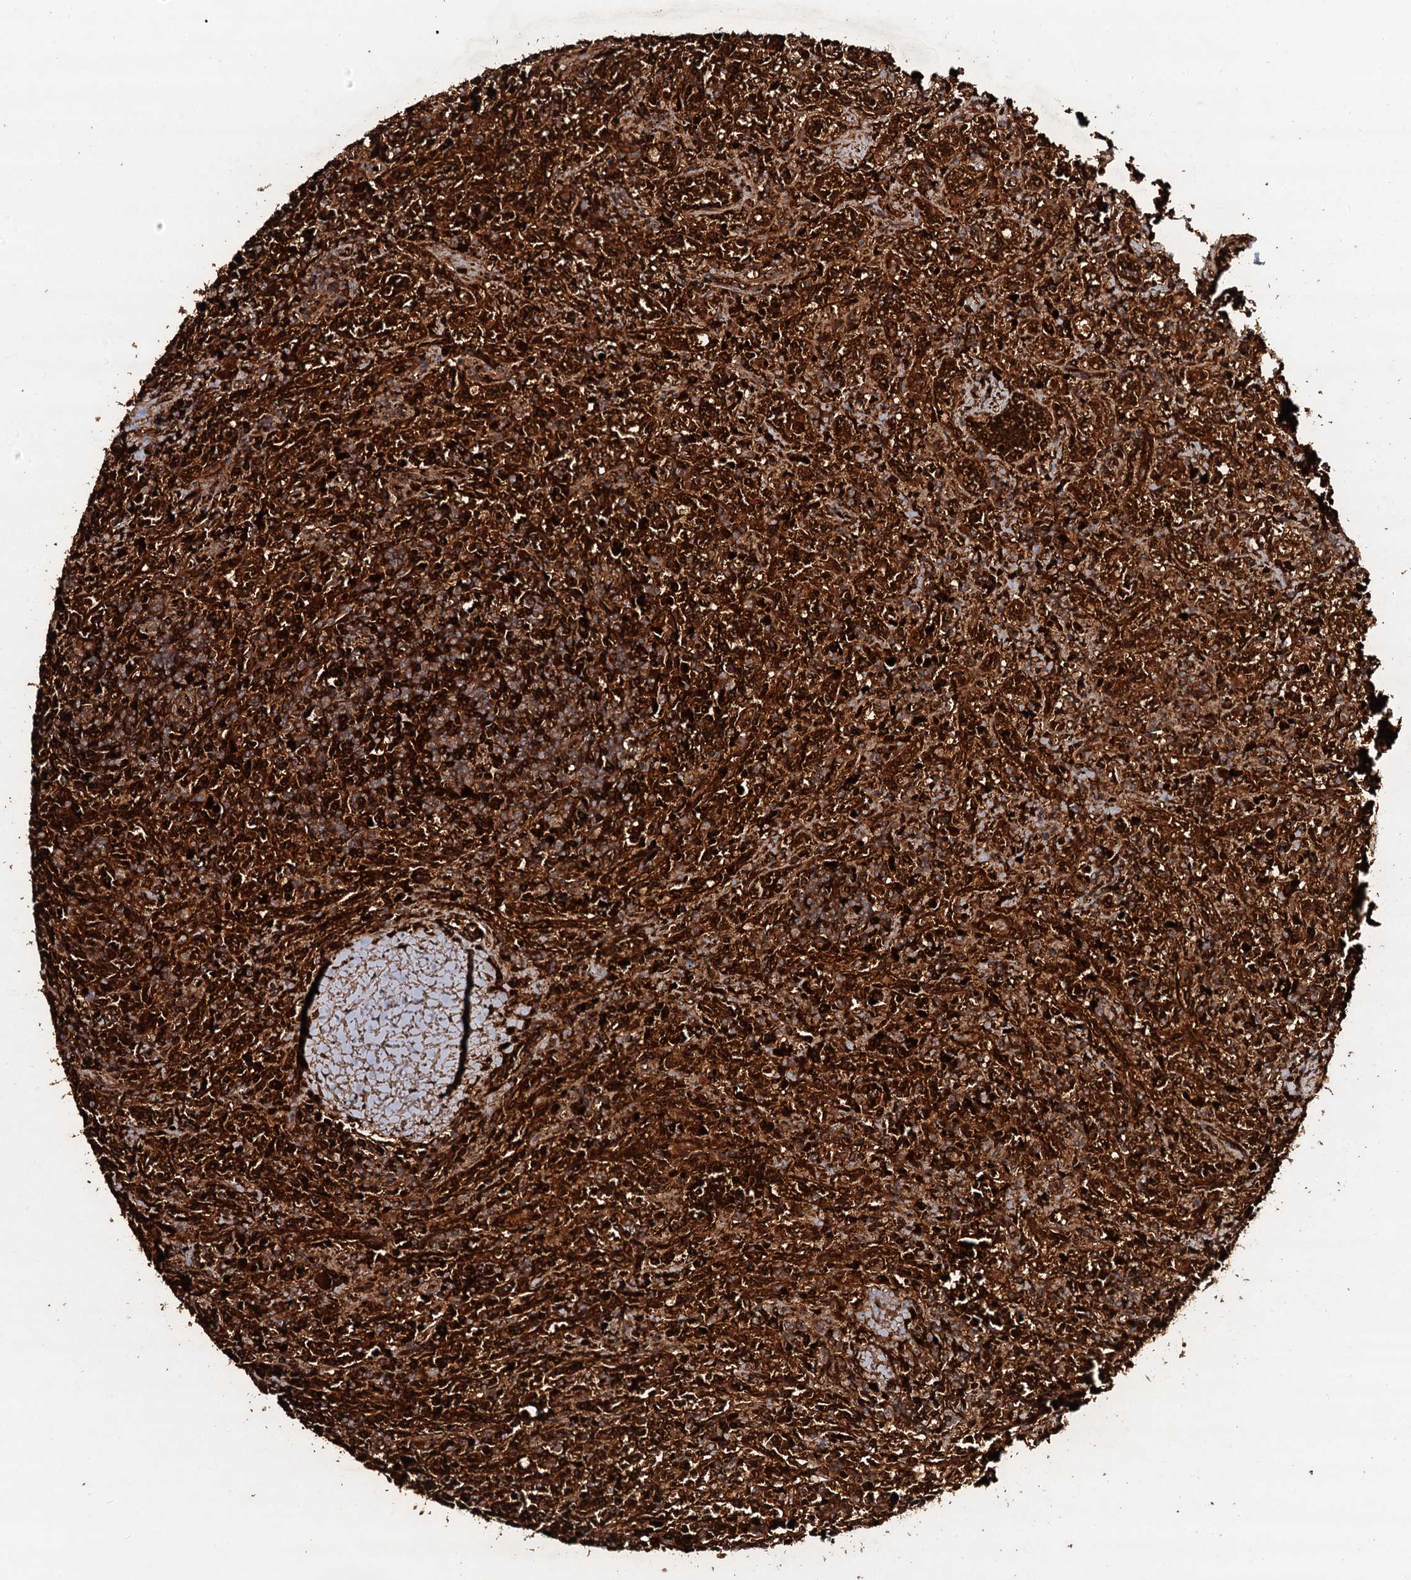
{"staining": {"intensity": "strong", "quantity": ">75%", "location": "cytoplasmic/membranous"}, "tissue": "lymphoma", "cell_type": "Tumor cells", "image_type": "cancer", "snomed": [{"axis": "morphology", "description": "Malignant lymphoma, non-Hodgkin's type, Low grade"}, {"axis": "topography", "description": "Spleen"}], "caption": "A brown stain labels strong cytoplasmic/membranous positivity of a protein in lymphoma tumor cells.", "gene": "ADGRG3", "patient": {"sex": "male", "age": 76}}